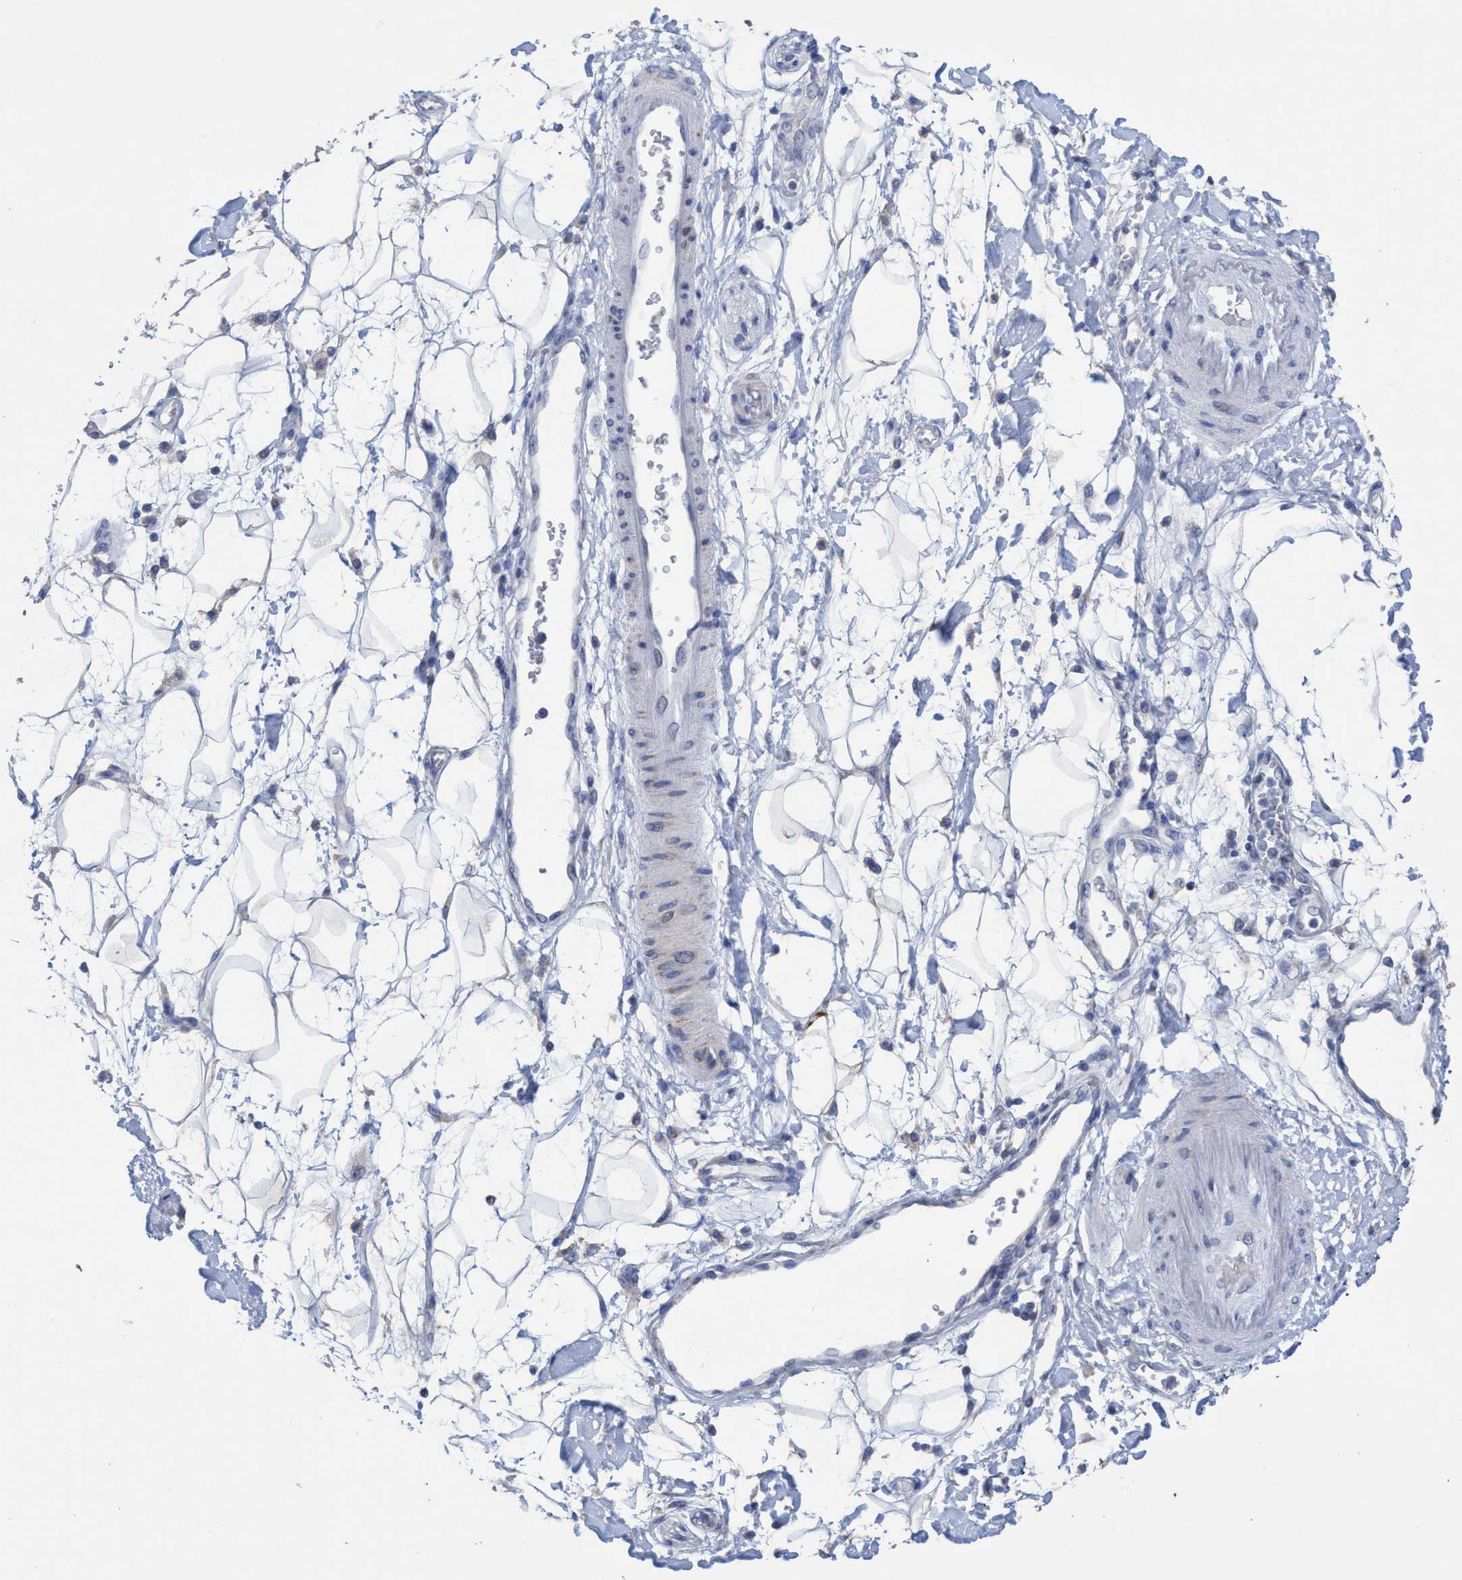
{"staining": {"intensity": "negative", "quantity": "none", "location": "none"}, "tissue": "adipose tissue", "cell_type": "Adipocytes", "image_type": "normal", "snomed": [{"axis": "morphology", "description": "Normal tissue, NOS"}, {"axis": "morphology", "description": "Adenocarcinoma, NOS"}, {"axis": "topography", "description": "Duodenum"}, {"axis": "topography", "description": "Peripheral nerve tissue"}], "caption": "There is no significant expression in adipocytes of adipose tissue. (Brightfield microscopy of DAB (3,3'-diaminobenzidine) immunohistochemistry at high magnification).", "gene": "RSAD1", "patient": {"sex": "female", "age": 60}}